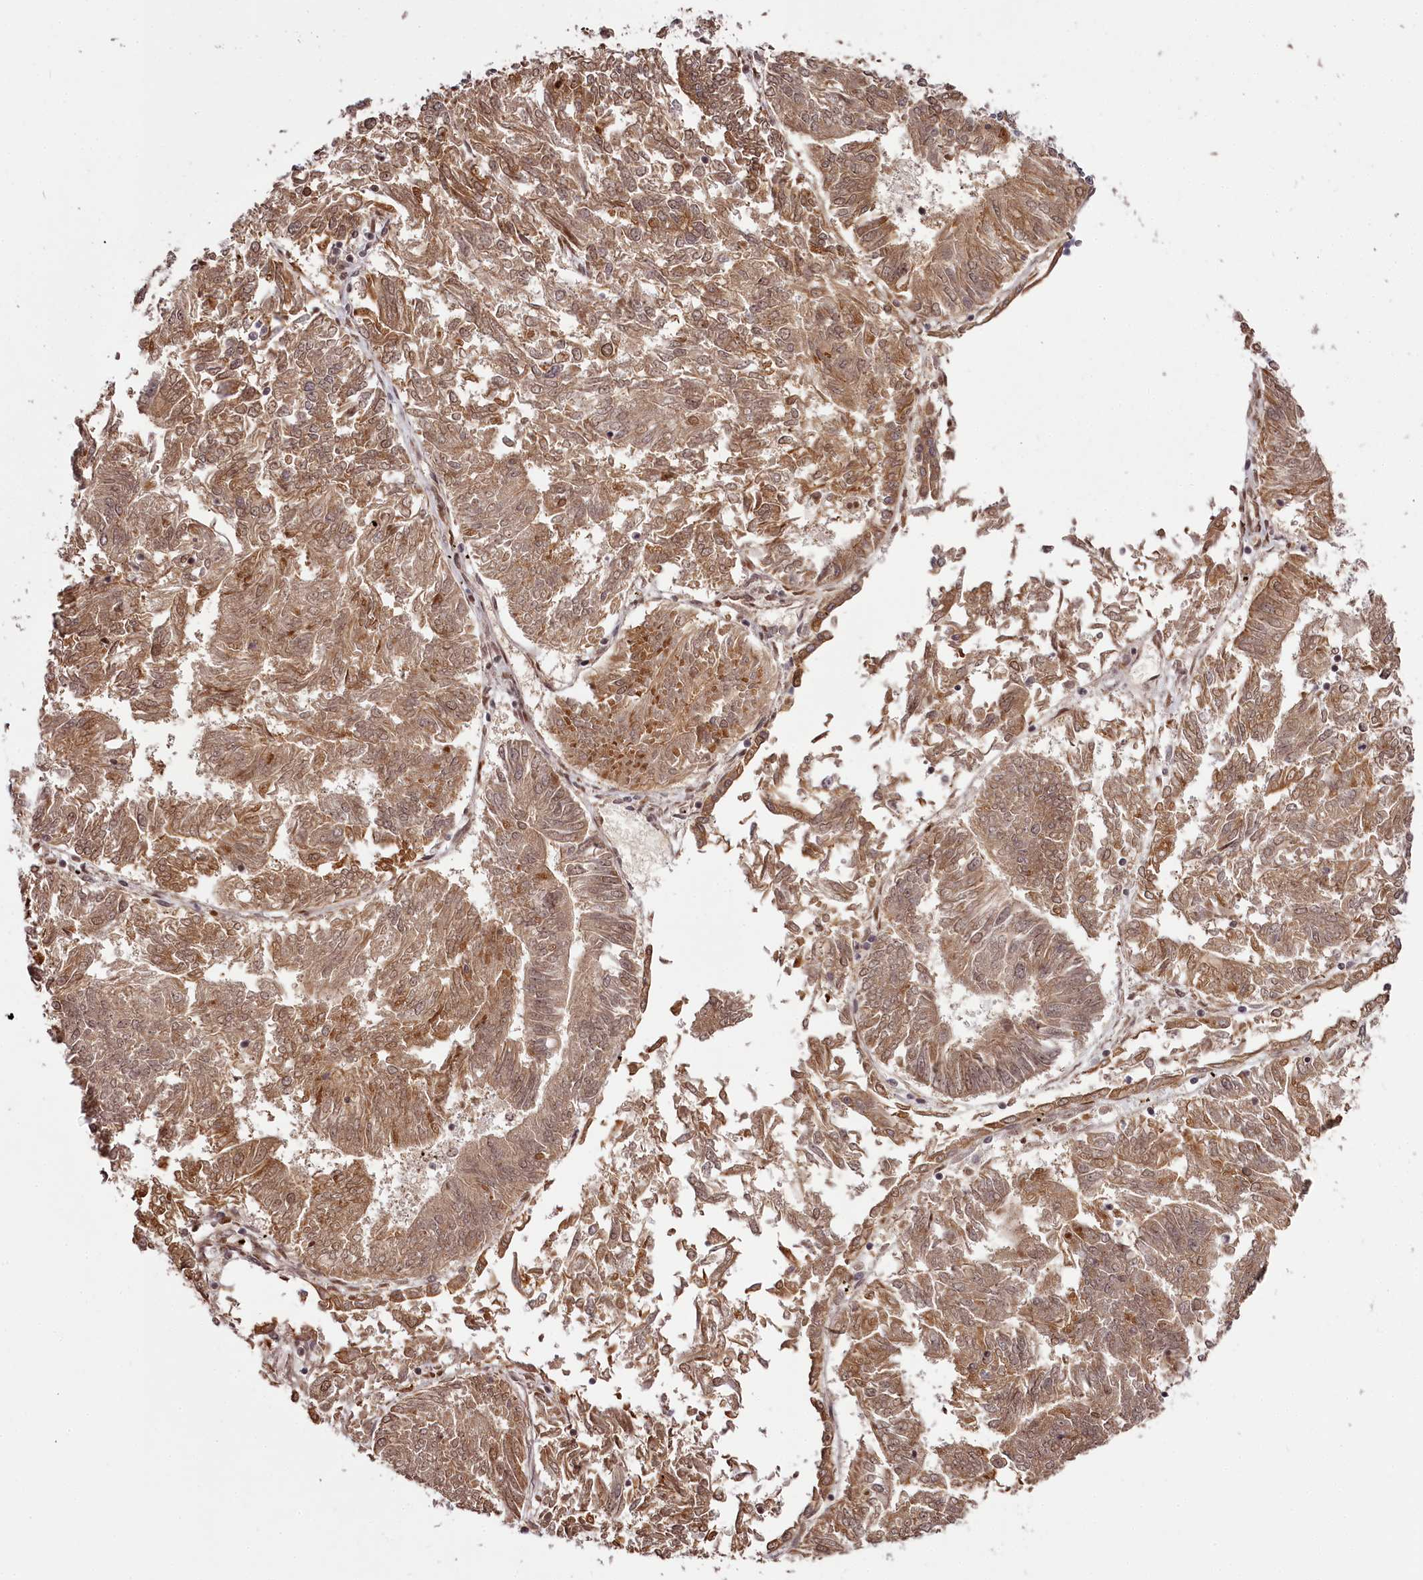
{"staining": {"intensity": "moderate", "quantity": ">75%", "location": "cytoplasmic/membranous"}, "tissue": "endometrial cancer", "cell_type": "Tumor cells", "image_type": "cancer", "snomed": [{"axis": "morphology", "description": "Adenocarcinoma, NOS"}, {"axis": "topography", "description": "Endometrium"}], "caption": "Endometrial cancer was stained to show a protein in brown. There is medium levels of moderate cytoplasmic/membranous positivity in about >75% of tumor cells. Ihc stains the protein of interest in brown and the nuclei are stained blue.", "gene": "THYN1", "patient": {"sex": "female", "age": 58}}